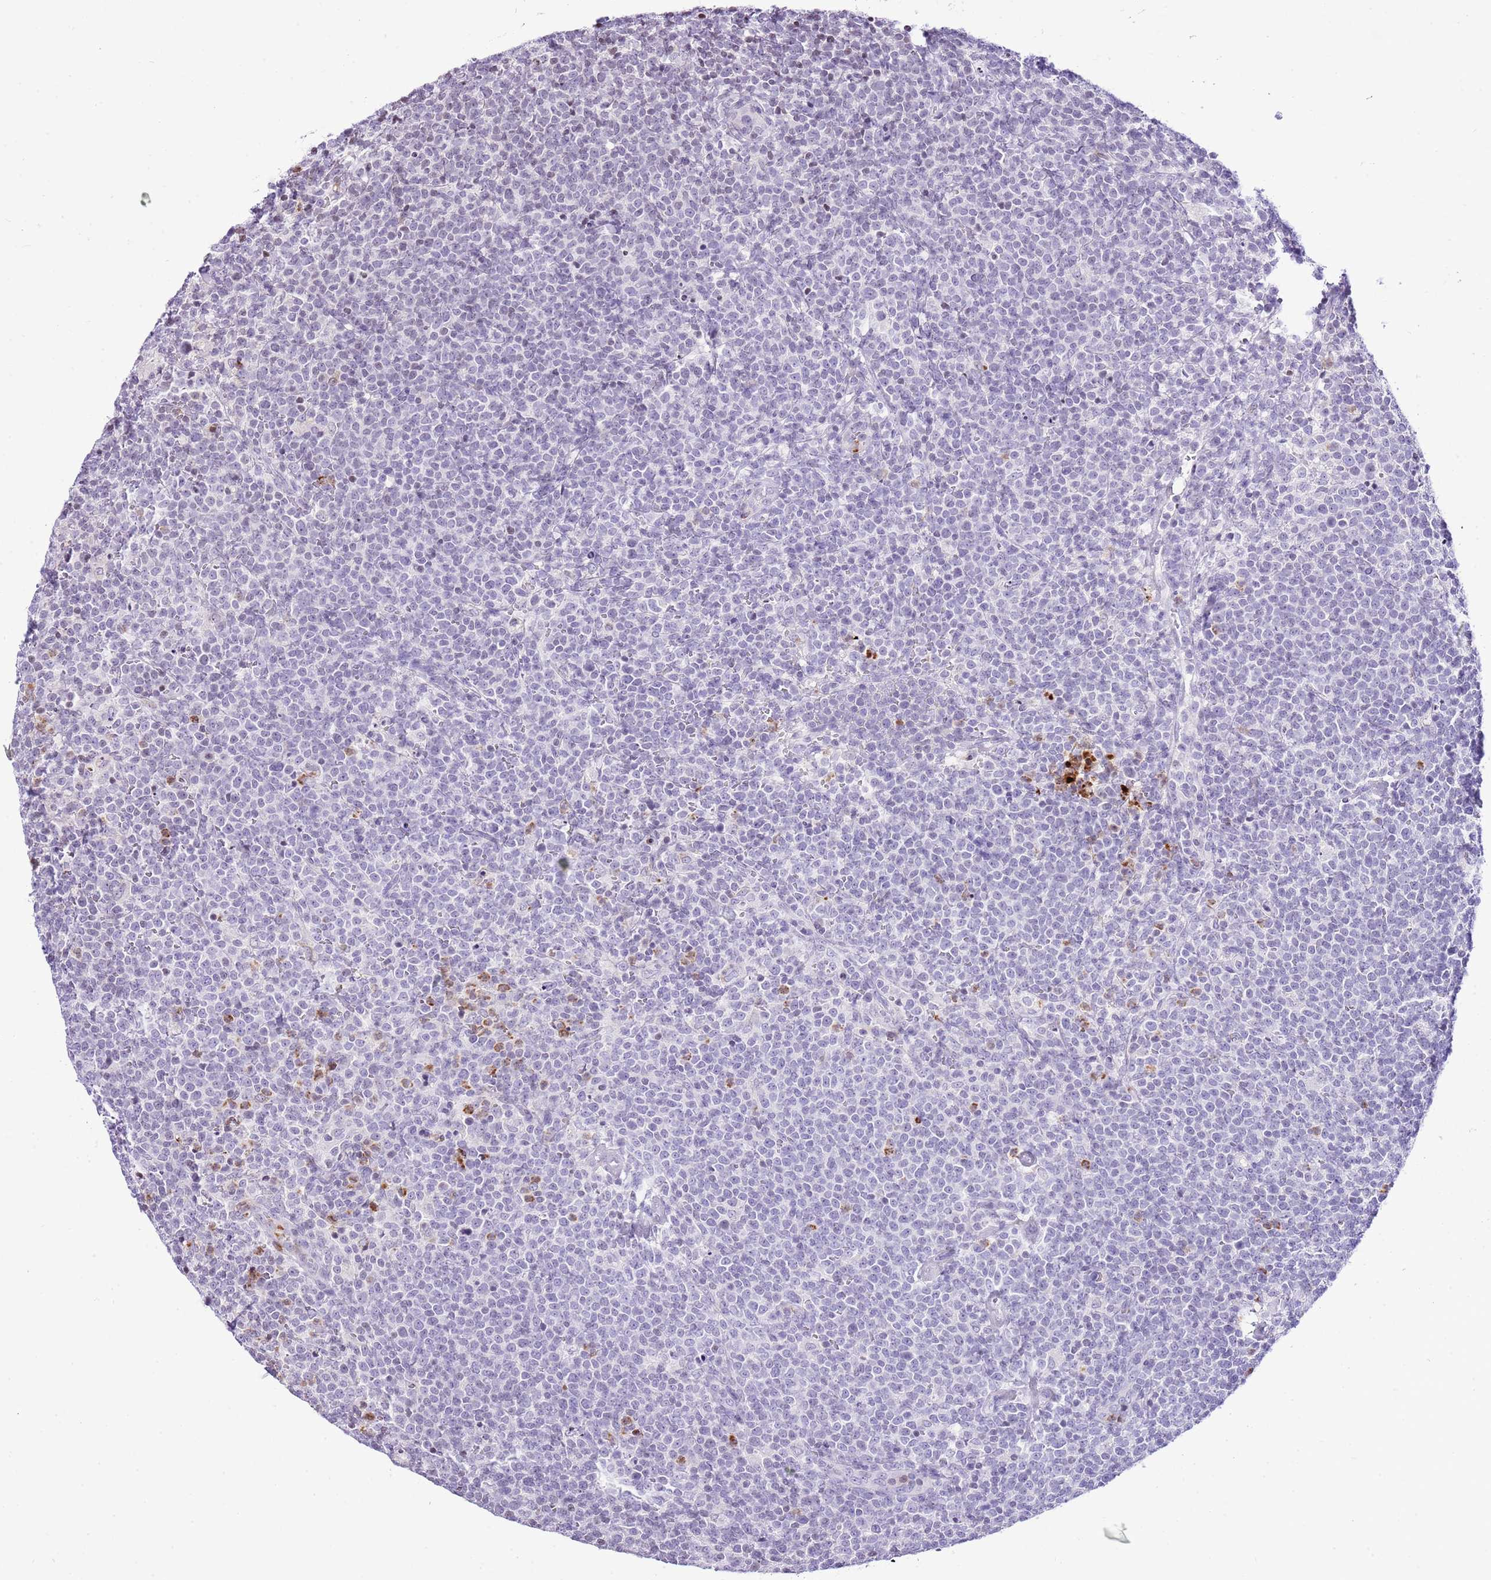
{"staining": {"intensity": "negative", "quantity": "none", "location": "none"}, "tissue": "lymphoma", "cell_type": "Tumor cells", "image_type": "cancer", "snomed": [{"axis": "morphology", "description": "Malignant lymphoma, non-Hodgkin's type, High grade"}, {"axis": "topography", "description": "Lymph node"}], "caption": "This micrograph is of lymphoma stained with immunohistochemistry (IHC) to label a protein in brown with the nuclei are counter-stained blue. There is no expression in tumor cells.", "gene": "PRR15", "patient": {"sex": "male", "age": 61}}